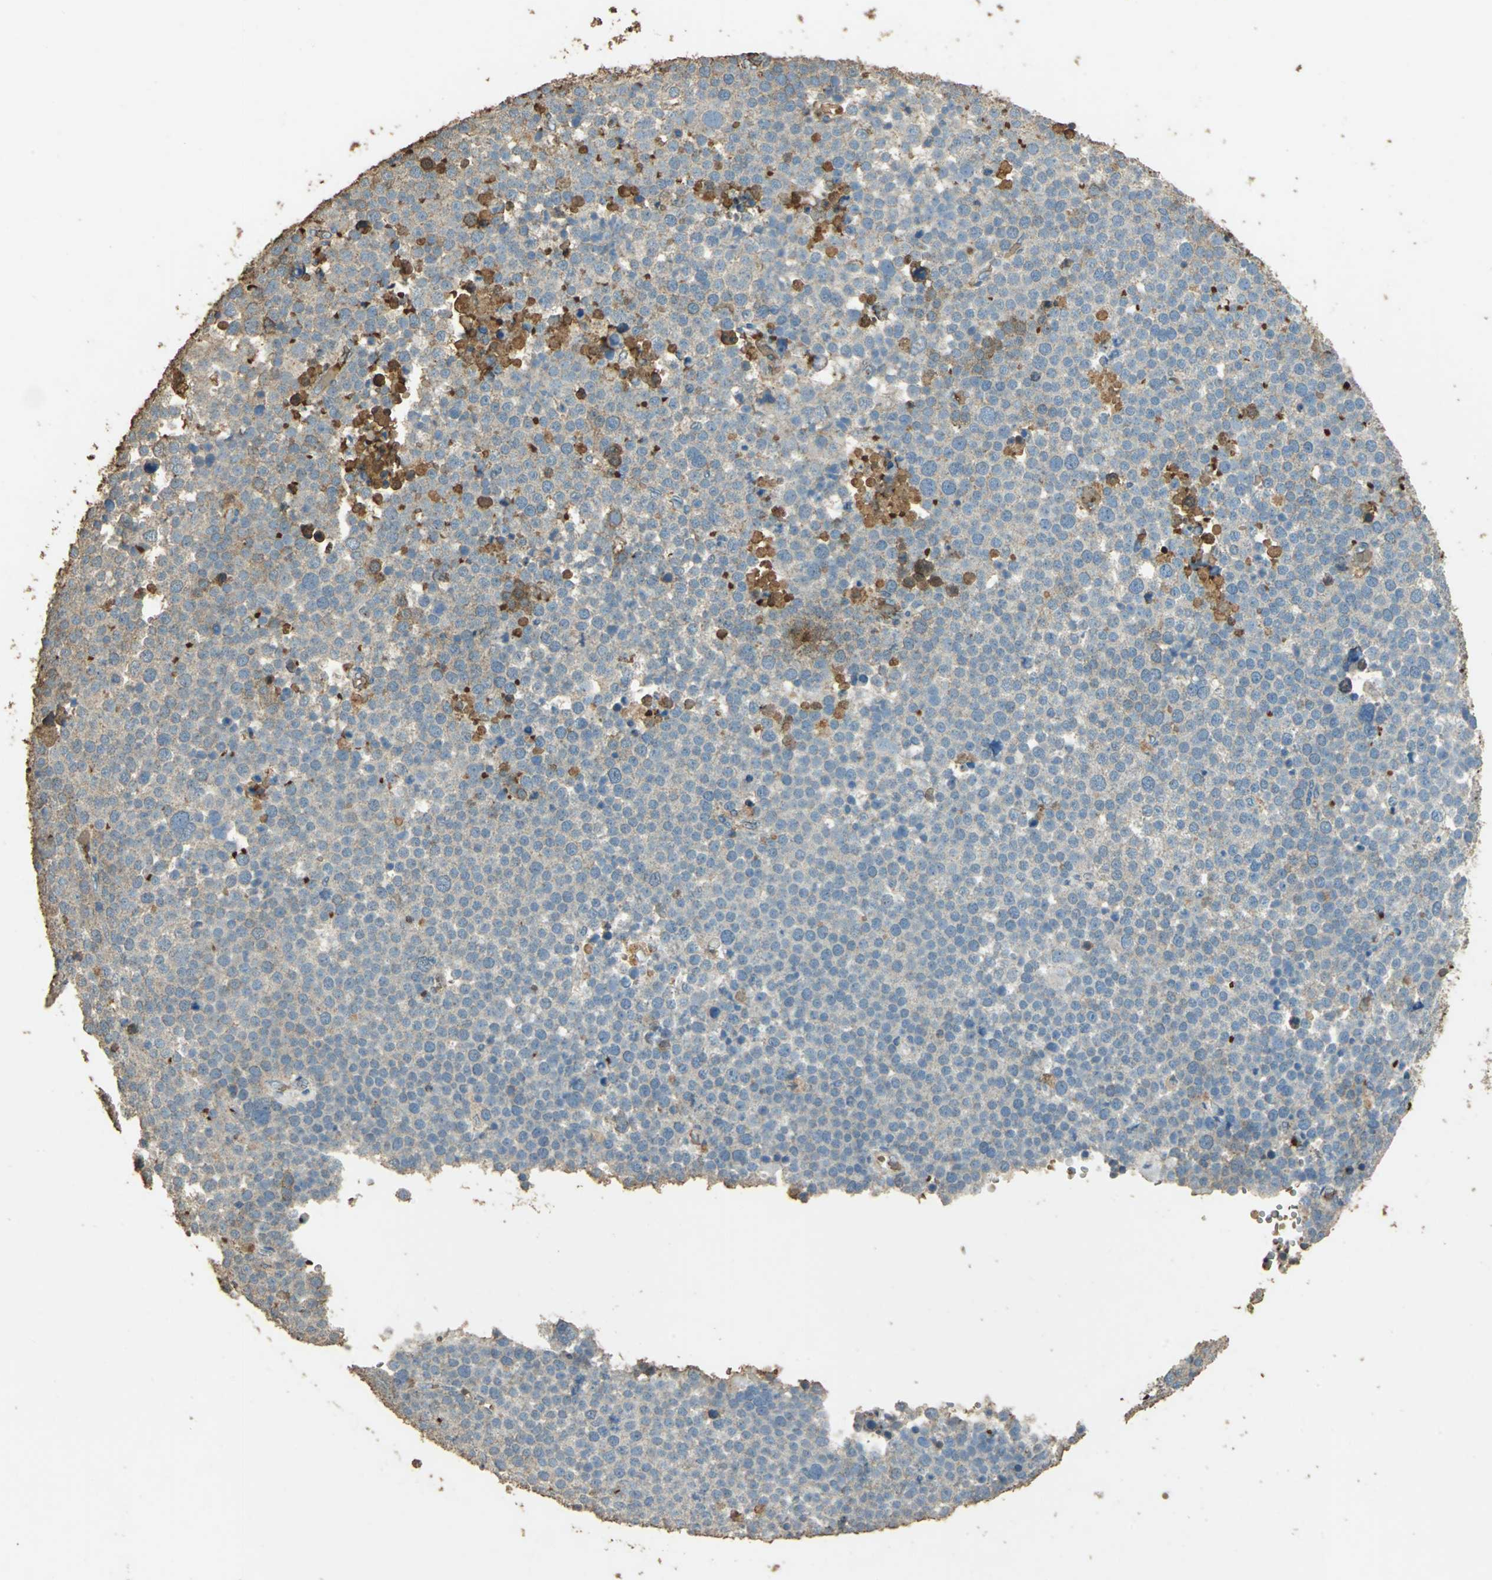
{"staining": {"intensity": "weak", "quantity": ">75%", "location": "cytoplasmic/membranous"}, "tissue": "testis cancer", "cell_type": "Tumor cells", "image_type": "cancer", "snomed": [{"axis": "morphology", "description": "Seminoma, NOS"}, {"axis": "topography", "description": "Testis"}], "caption": "Protein positivity by immunohistochemistry reveals weak cytoplasmic/membranous positivity in about >75% of tumor cells in seminoma (testis).", "gene": "TRAPPC2", "patient": {"sex": "male", "age": 71}}